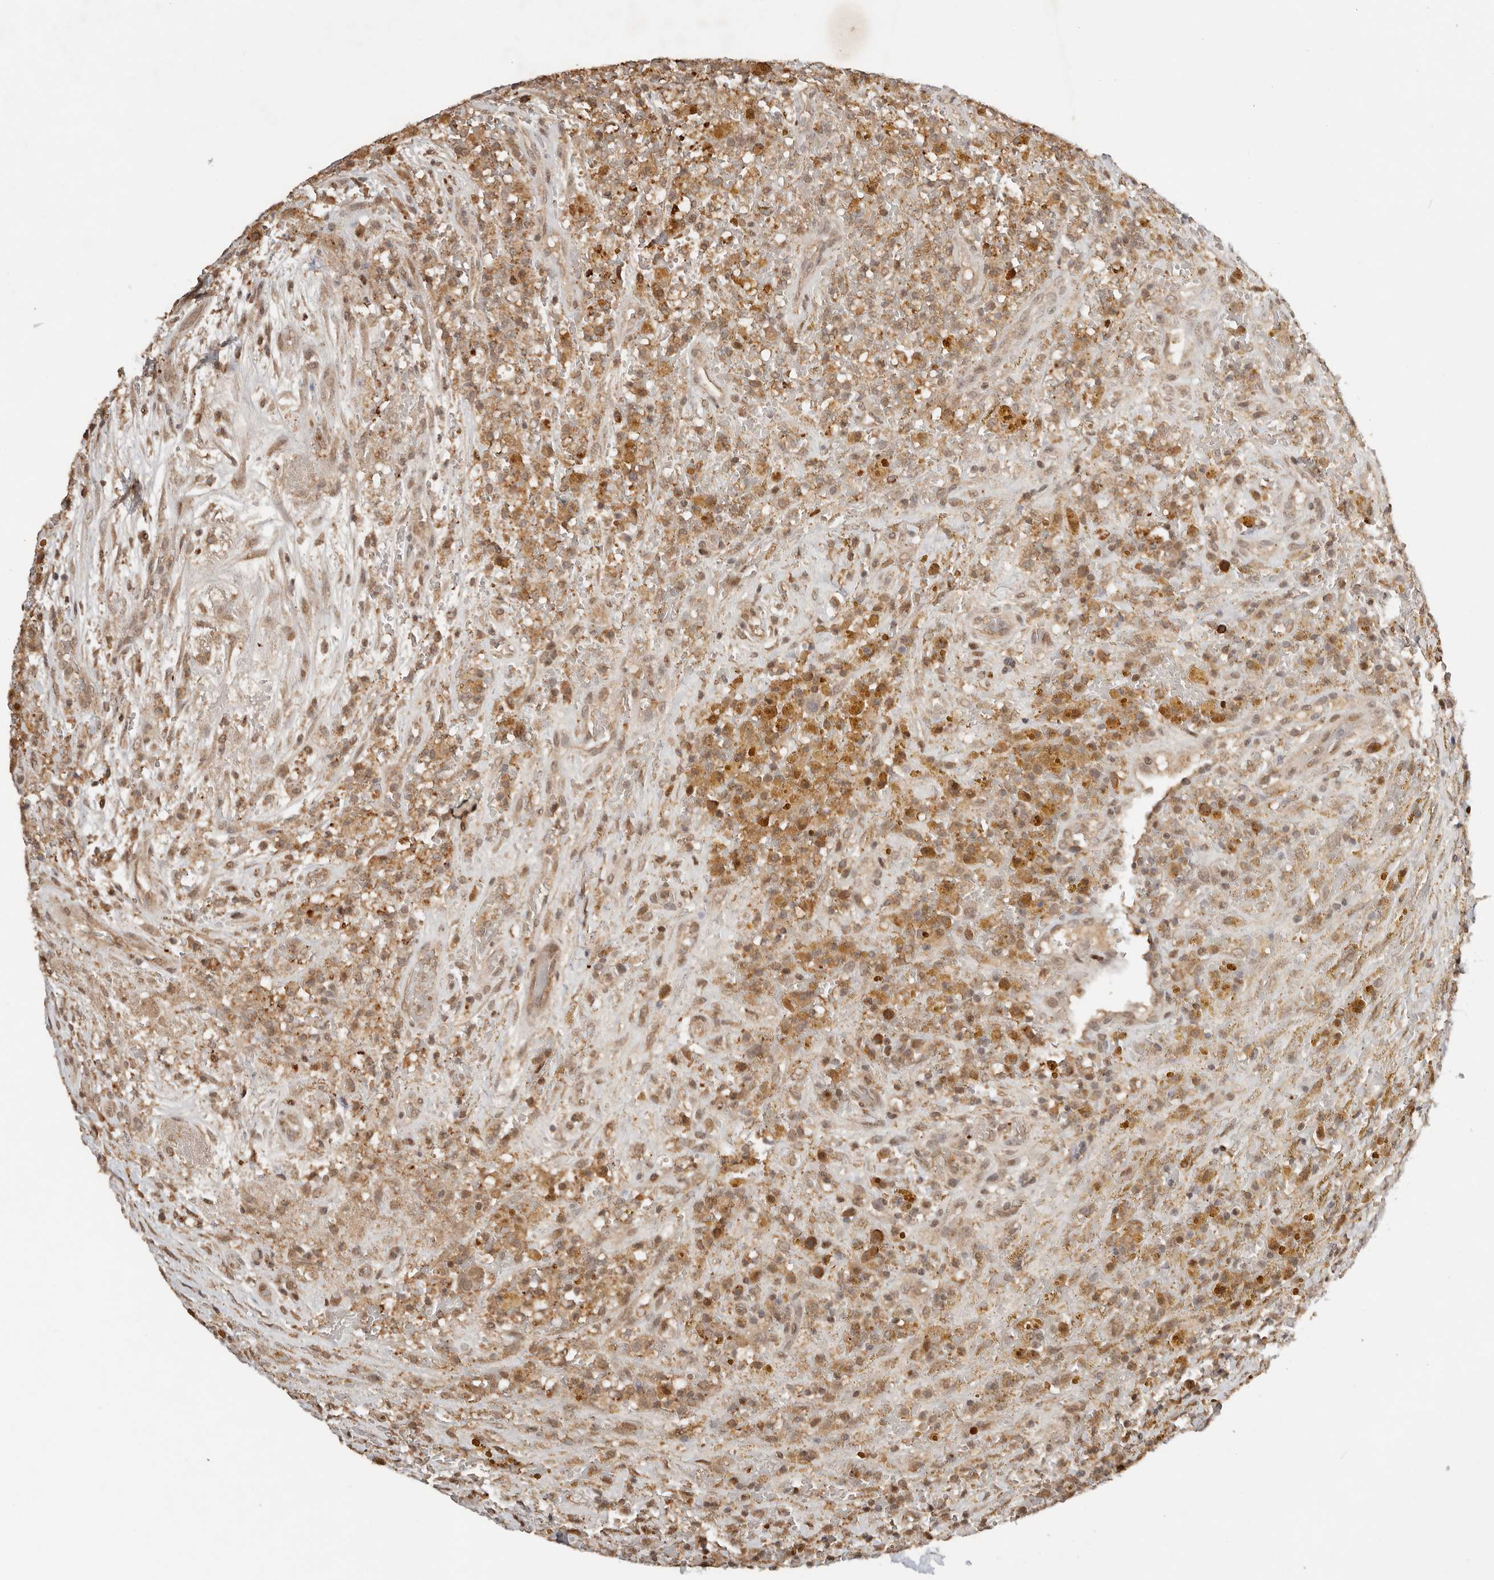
{"staining": {"intensity": "moderate", "quantity": "<25%", "location": "cytoplasmic/membranous,nuclear"}, "tissue": "thyroid cancer", "cell_type": "Tumor cells", "image_type": "cancer", "snomed": [{"axis": "morphology", "description": "Papillary adenocarcinoma, NOS"}, {"axis": "topography", "description": "Thyroid gland"}], "caption": "About <25% of tumor cells in thyroid cancer exhibit moderate cytoplasmic/membranous and nuclear protein staining as visualized by brown immunohistochemical staining.", "gene": "SEC14L1", "patient": {"sex": "male", "age": 77}}